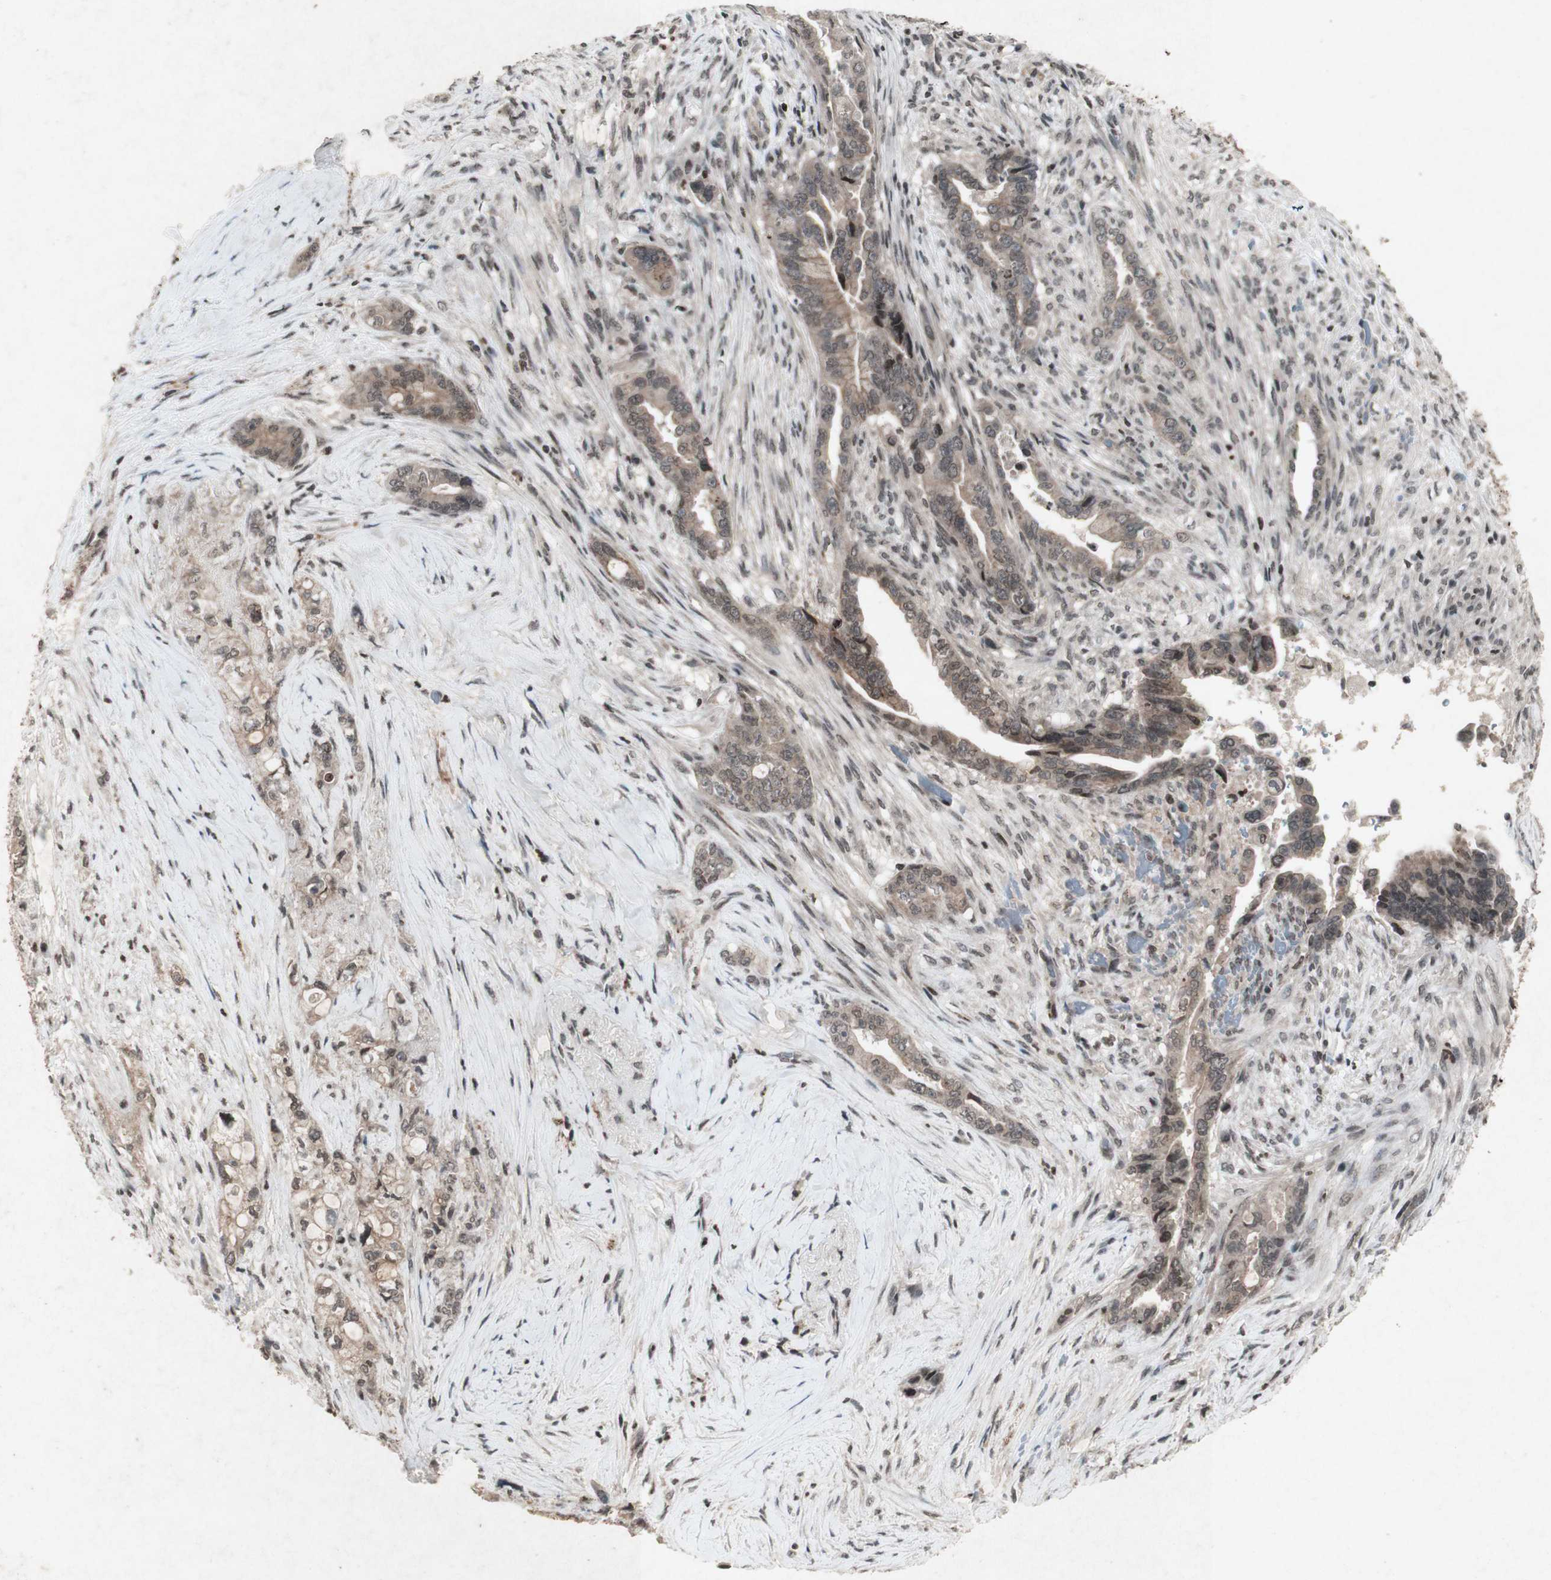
{"staining": {"intensity": "weak", "quantity": ">75%", "location": "cytoplasmic/membranous"}, "tissue": "pancreatic cancer", "cell_type": "Tumor cells", "image_type": "cancer", "snomed": [{"axis": "morphology", "description": "Adenocarcinoma, NOS"}, {"axis": "topography", "description": "Pancreas"}], "caption": "The histopathology image demonstrates staining of pancreatic cancer (adenocarcinoma), revealing weak cytoplasmic/membranous protein staining (brown color) within tumor cells.", "gene": "PLXNA1", "patient": {"sex": "male", "age": 70}}